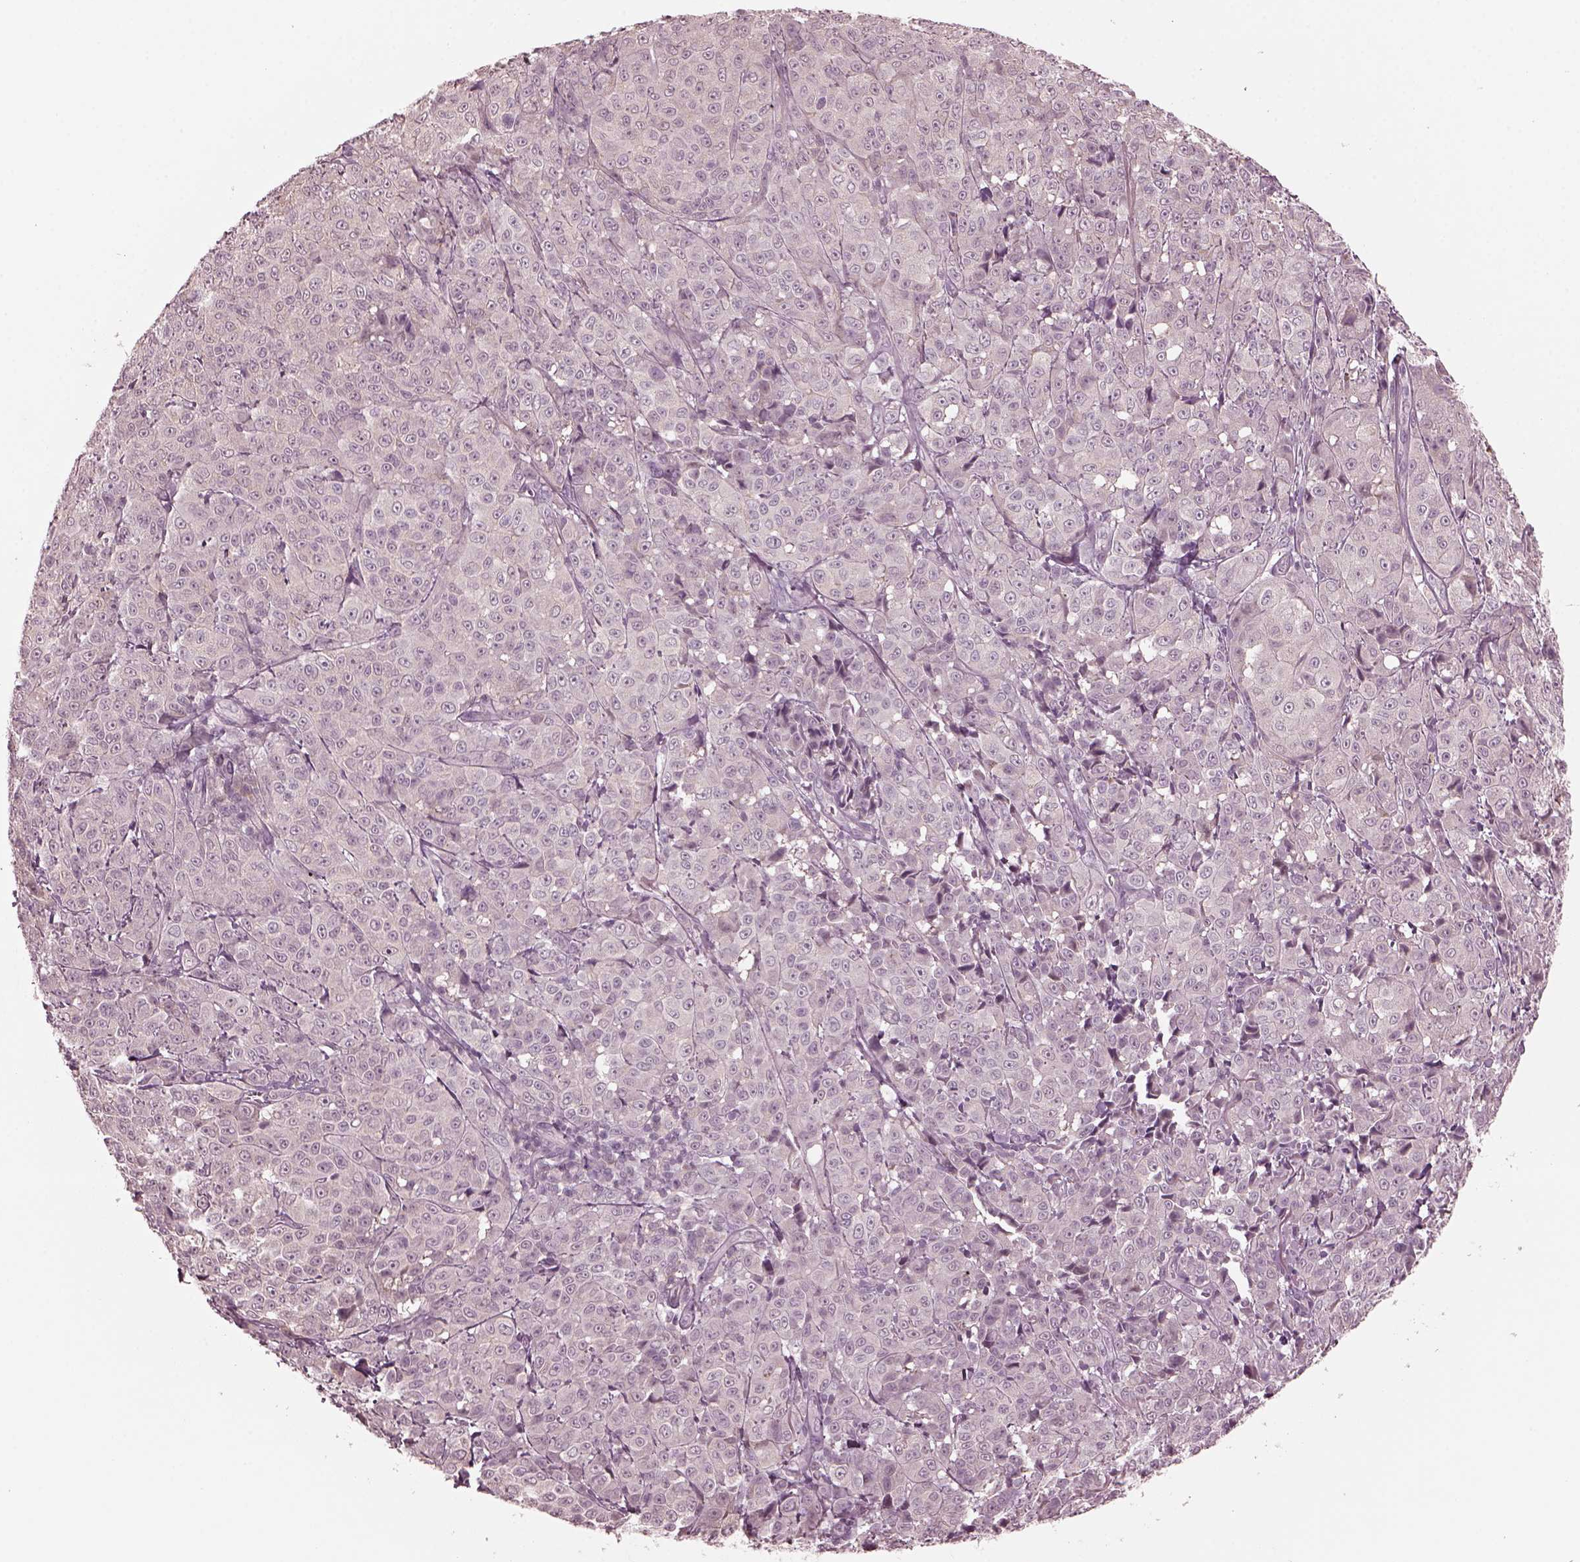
{"staining": {"intensity": "negative", "quantity": "none", "location": "none"}, "tissue": "melanoma", "cell_type": "Tumor cells", "image_type": "cancer", "snomed": [{"axis": "morphology", "description": "Malignant melanoma, NOS"}, {"axis": "topography", "description": "Skin"}], "caption": "Immunohistochemistry of human melanoma demonstrates no positivity in tumor cells.", "gene": "RGS7", "patient": {"sex": "male", "age": 89}}